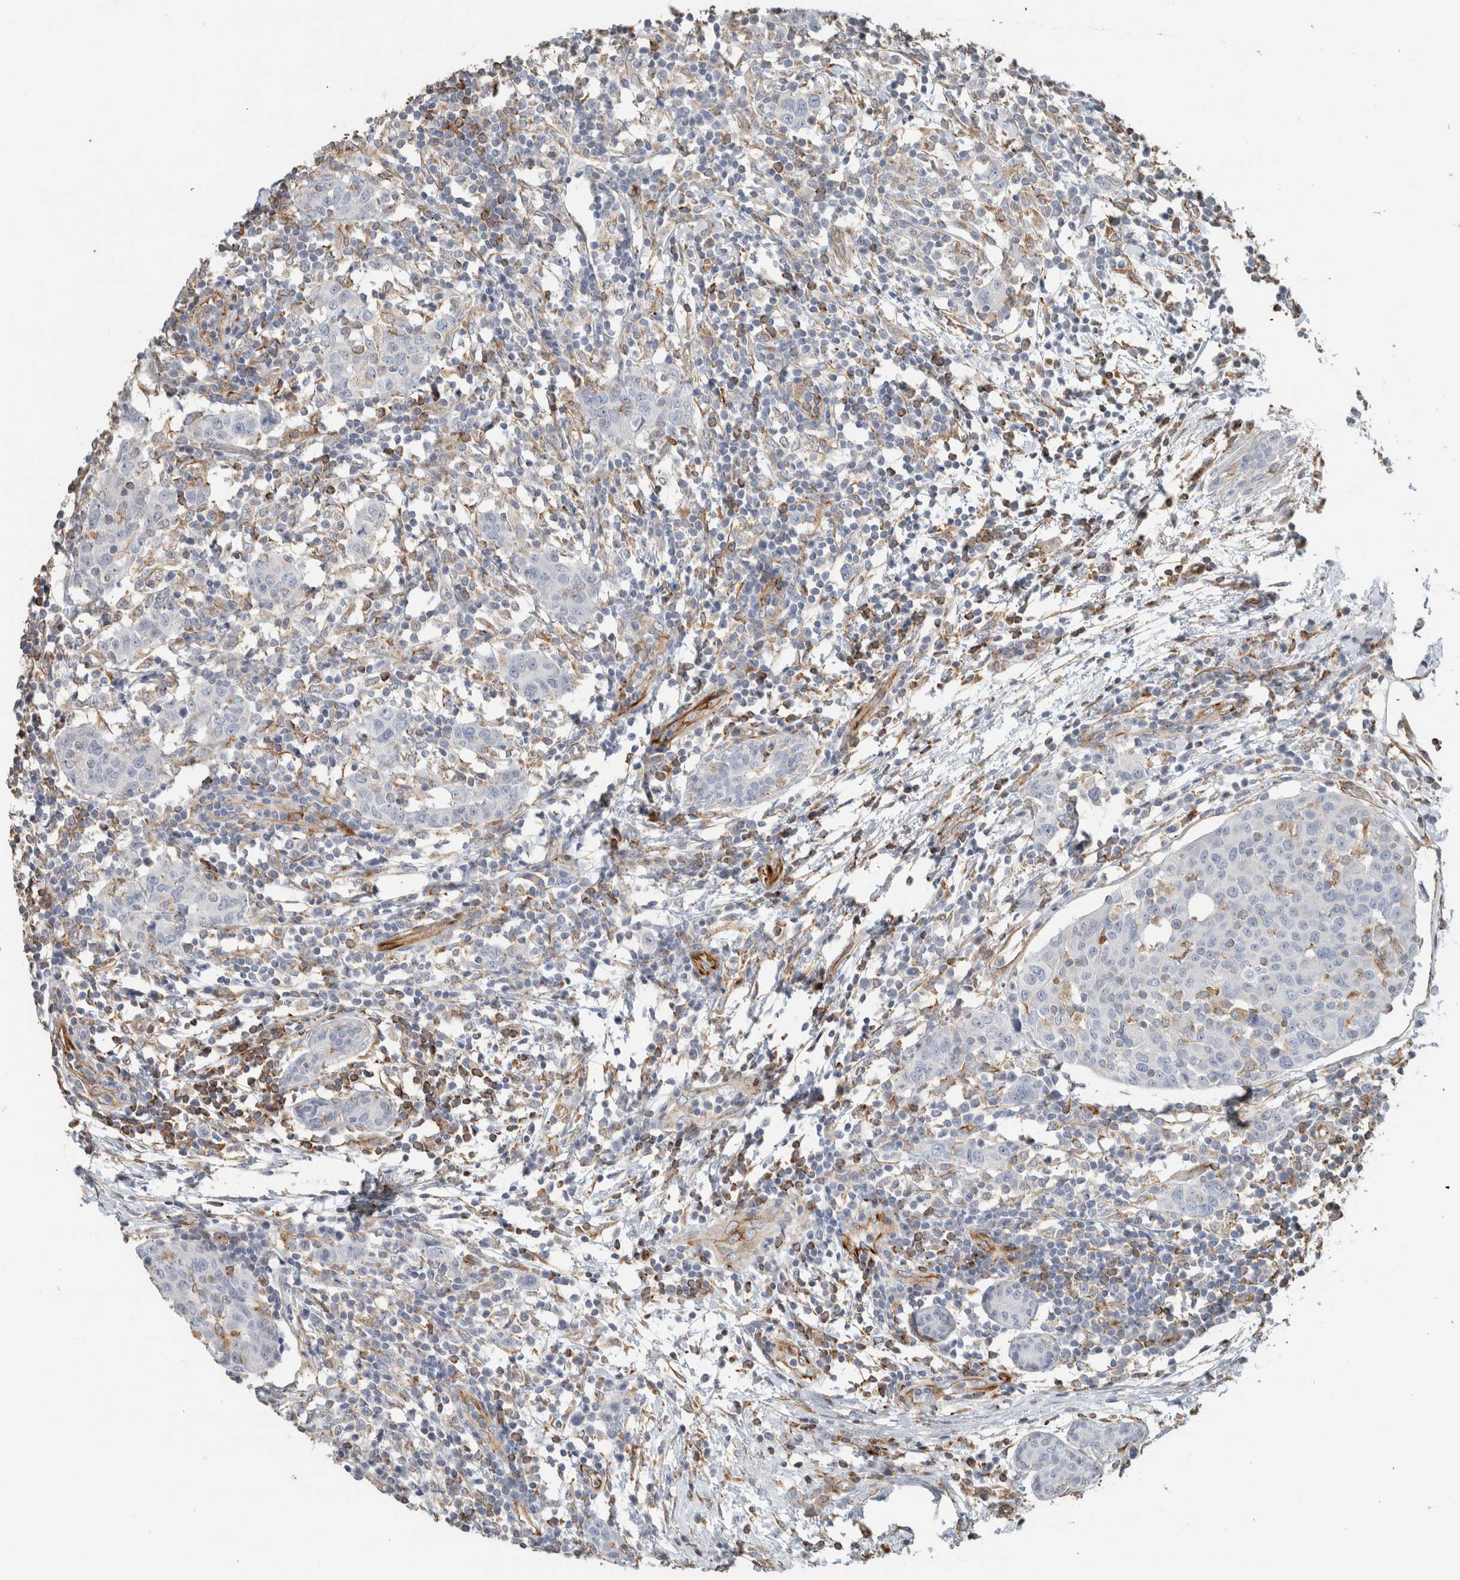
{"staining": {"intensity": "negative", "quantity": "none", "location": "none"}, "tissue": "breast cancer", "cell_type": "Tumor cells", "image_type": "cancer", "snomed": [{"axis": "morphology", "description": "Normal tissue, NOS"}, {"axis": "morphology", "description": "Duct carcinoma"}, {"axis": "topography", "description": "Breast"}], "caption": "Breast cancer (infiltrating ductal carcinoma) was stained to show a protein in brown. There is no significant expression in tumor cells.", "gene": "LY86", "patient": {"sex": "female", "age": 37}}